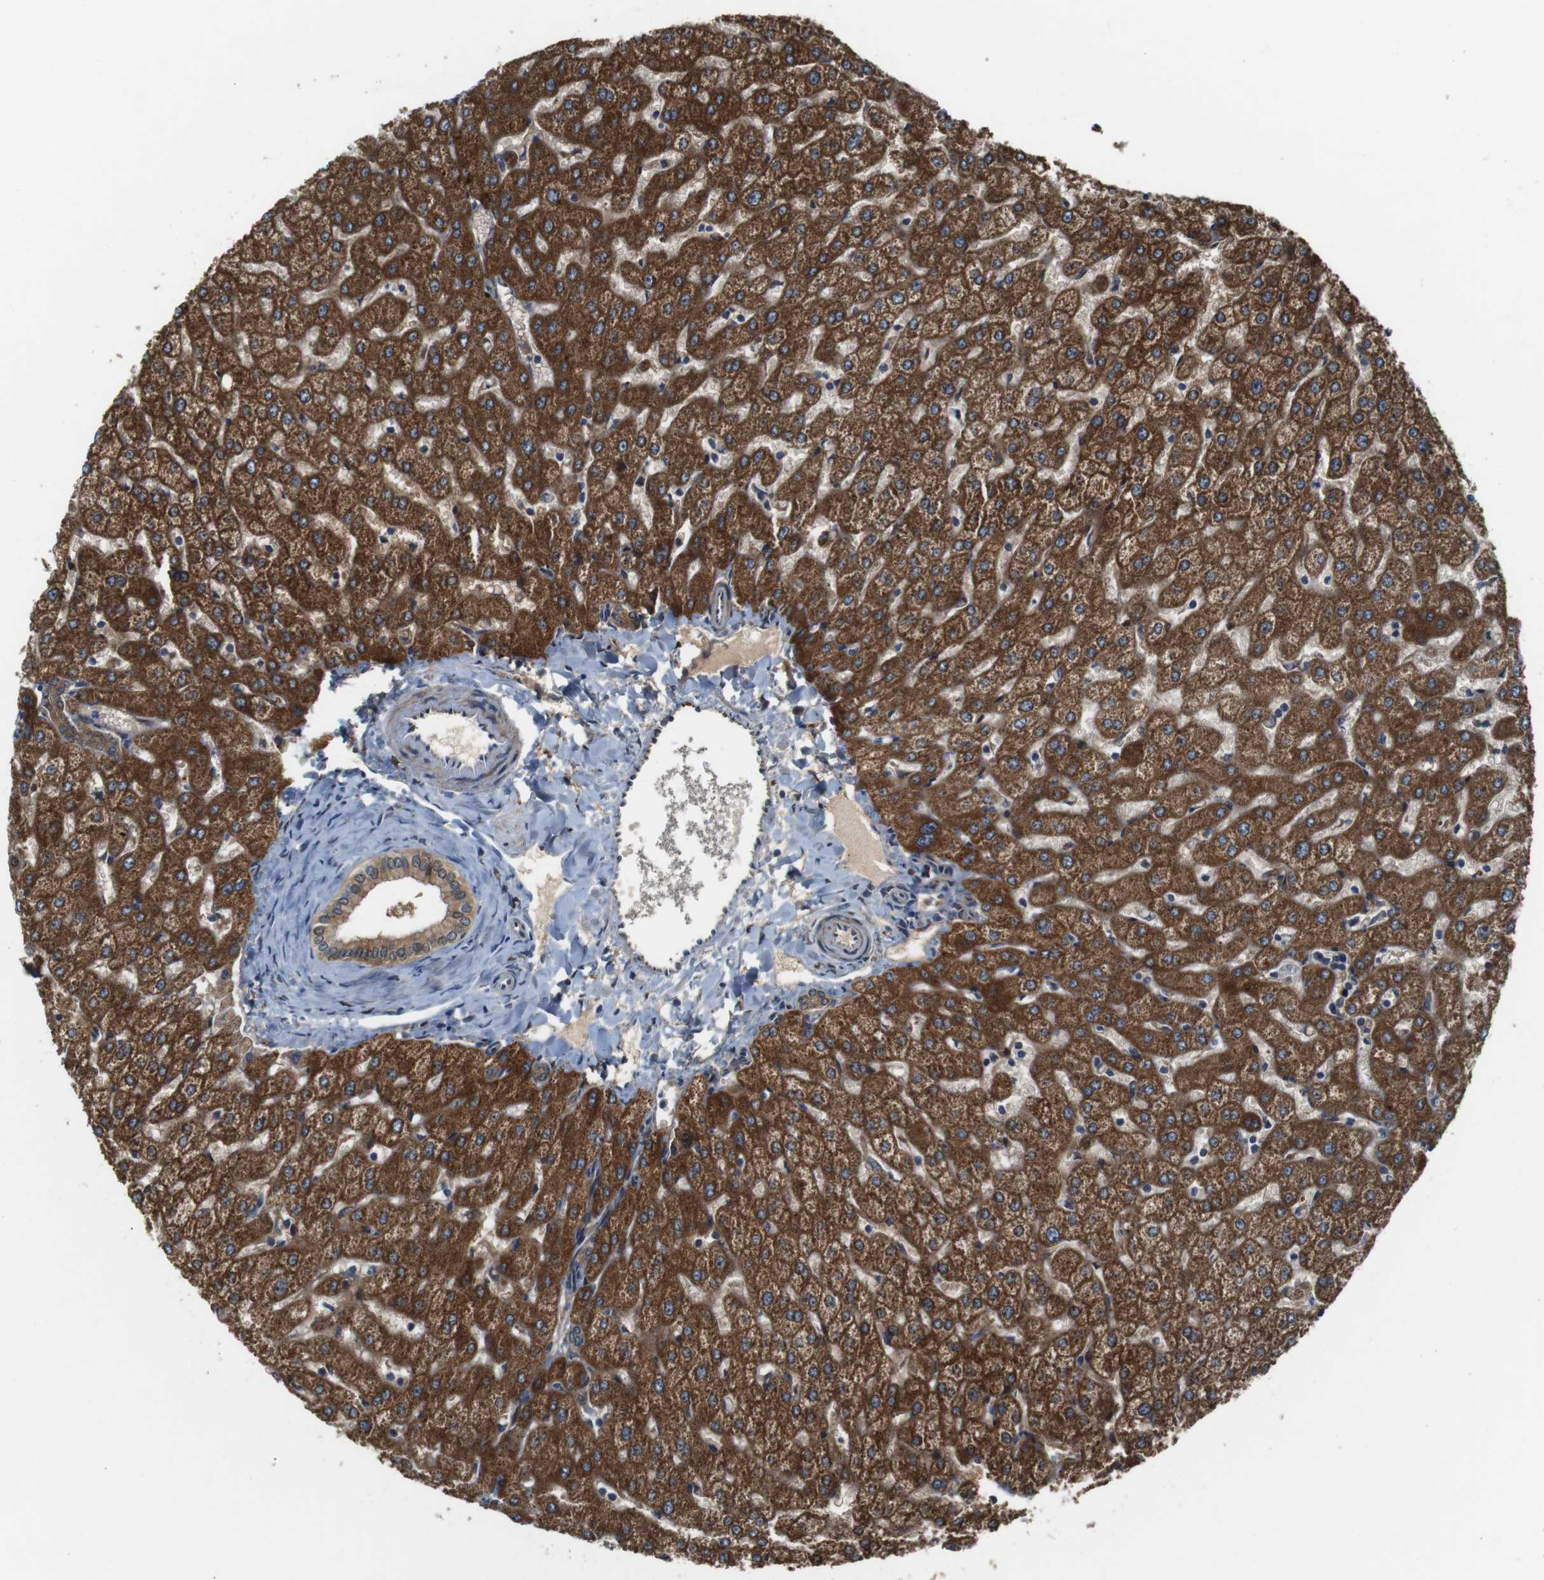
{"staining": {"intensity": "moderate", "quantity": ">75%", "location": "cytoplasmic/membranous"}, "tissue": "liver", "cell_type": "Cholangiocytes", "image_type": "normal", "snomed": [{"axis": "morphology", "description": "Normal tissue, NOS"}, {"axis": "morphology", "description": "Fibrosis, NOS"}, {"axis": "topography", "description": "Liver"}], "caption": "DAB immunohistochemical staining of benign liver reveals moderate cytoplasmic/membranous protein expression in about >75% of cholangiocytes.", "gene": "IFFO2", "patient": {"sex": "female", "age": 29}}